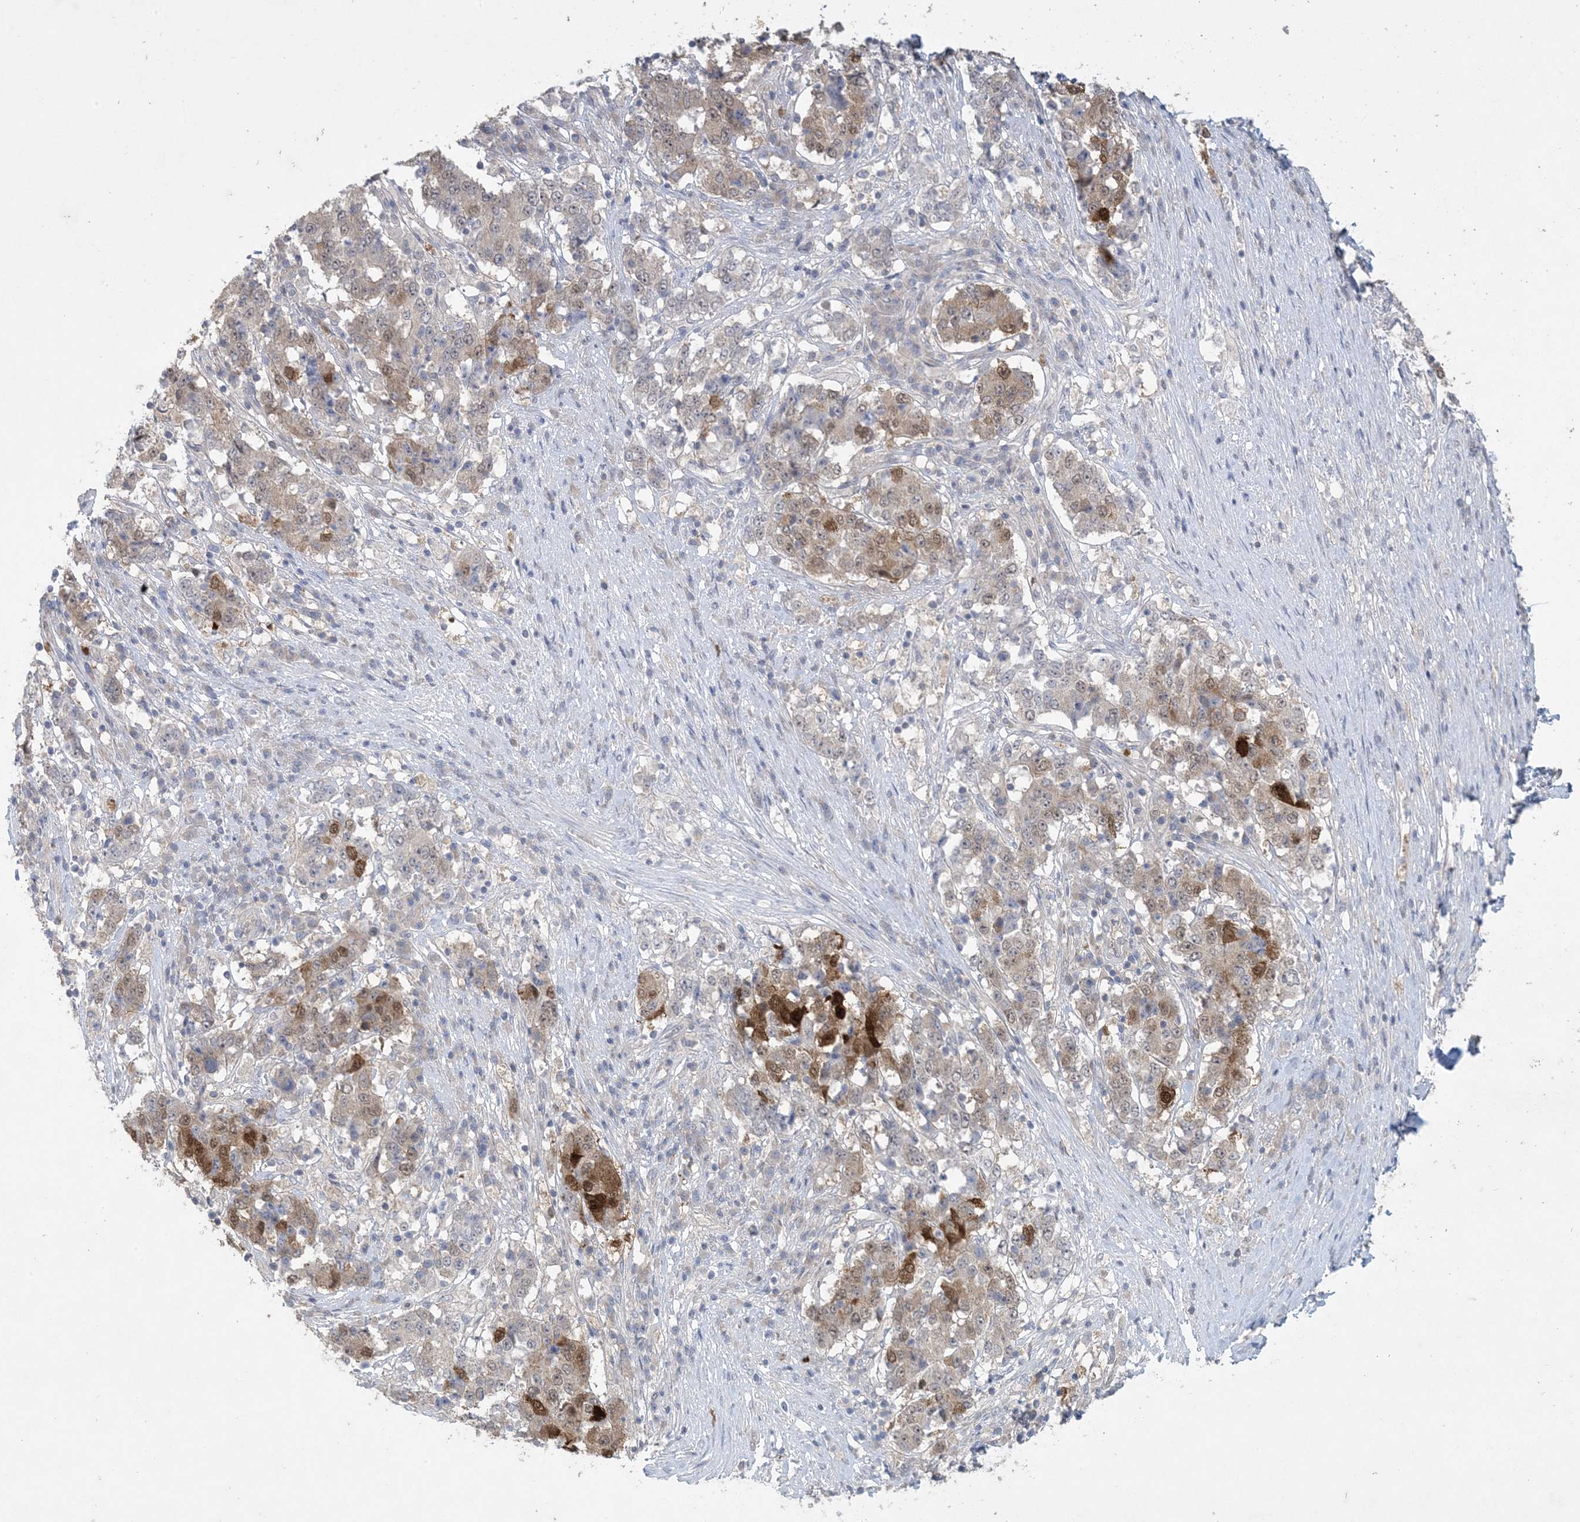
{"staining": {"intensity": "moderate", "quantity": "25%-75%", "location": "cytoplasmic/membranous,nuclear"}, "tissue": "stomach cancer", "cell_type": "Tumor cells", "image_type": "cancer", "snomed": [{"axis": "morphology", "description": "Adenocarcinoma, NOS"}, {"axis": "topography", "description": "Stomach"}], "caption": "Human stomach adenocarcinoma stained with a brown dye demonstrates moderate cytoplasmic/membranous and nuclear positive expression in approximately 25%-75% of tumor cells.", "gene": "HMGCS1", "patient": {"sex": "male", "age": 59}}